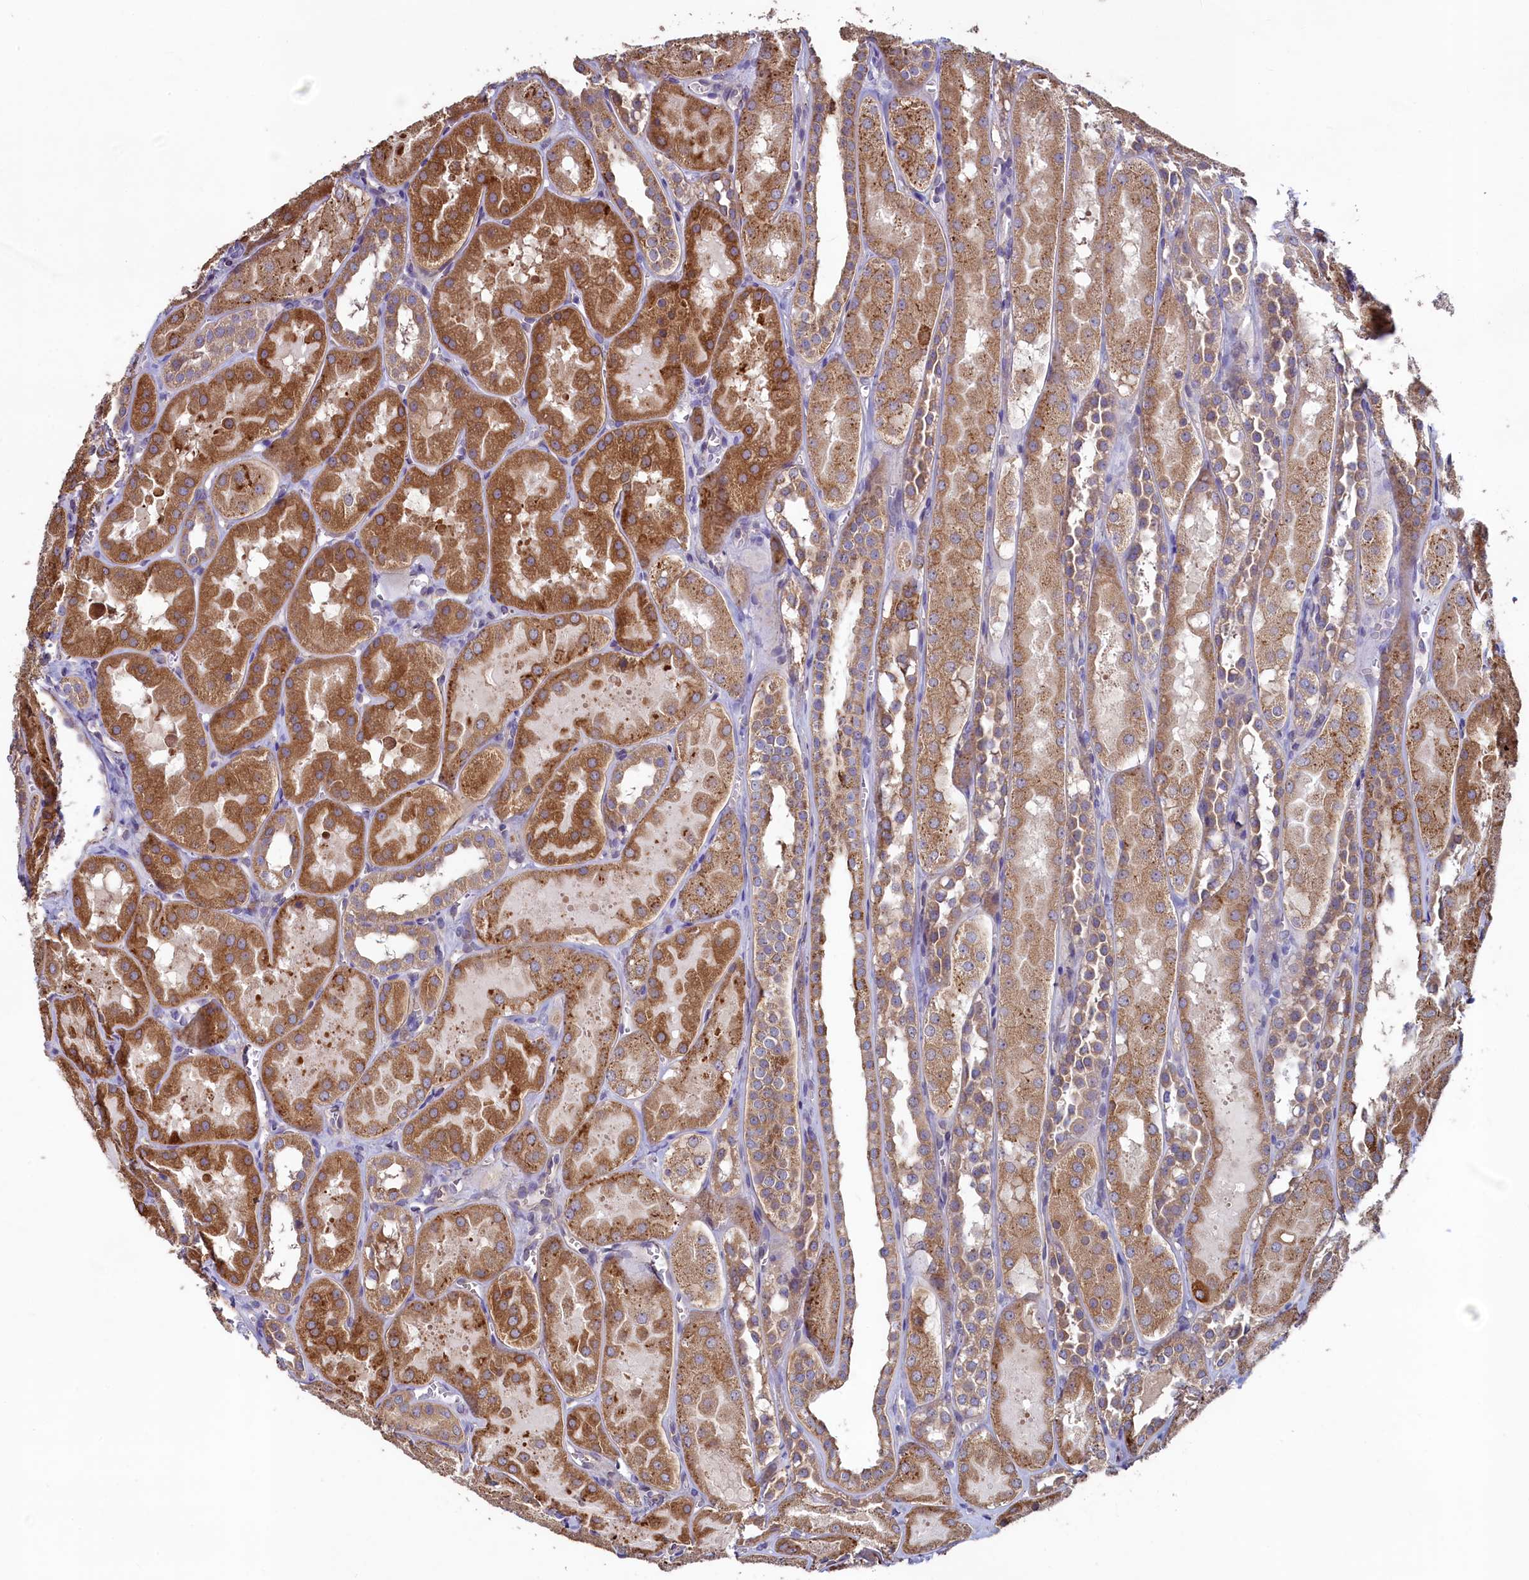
{"staining": {"intensity": "weak", "quantity": "25%-75%", "location": "cytoplasmic/membranous"}, "tissue": "kidney", "cell_type": "Cells in glomeruli", "image_type": "normal", "snomed": [{"axis": "morphology", "description": "Normal tissue, NOS"}, {"axis": "topography", "description": "Kidney"}, {"axis": "topography", "description": "Urinary bladder"}], "caption": "A histopathology image of kidney stained for a protein shows weak cytoplasmic/membranous brown staining in cells in glomeruli. (DAB (3,3'-diaminobenzidine) = brown stain, brightfield microscopy at high magnification).", "gene": "SPATA2L", "patient": {"sex": "male", "age": 16}}